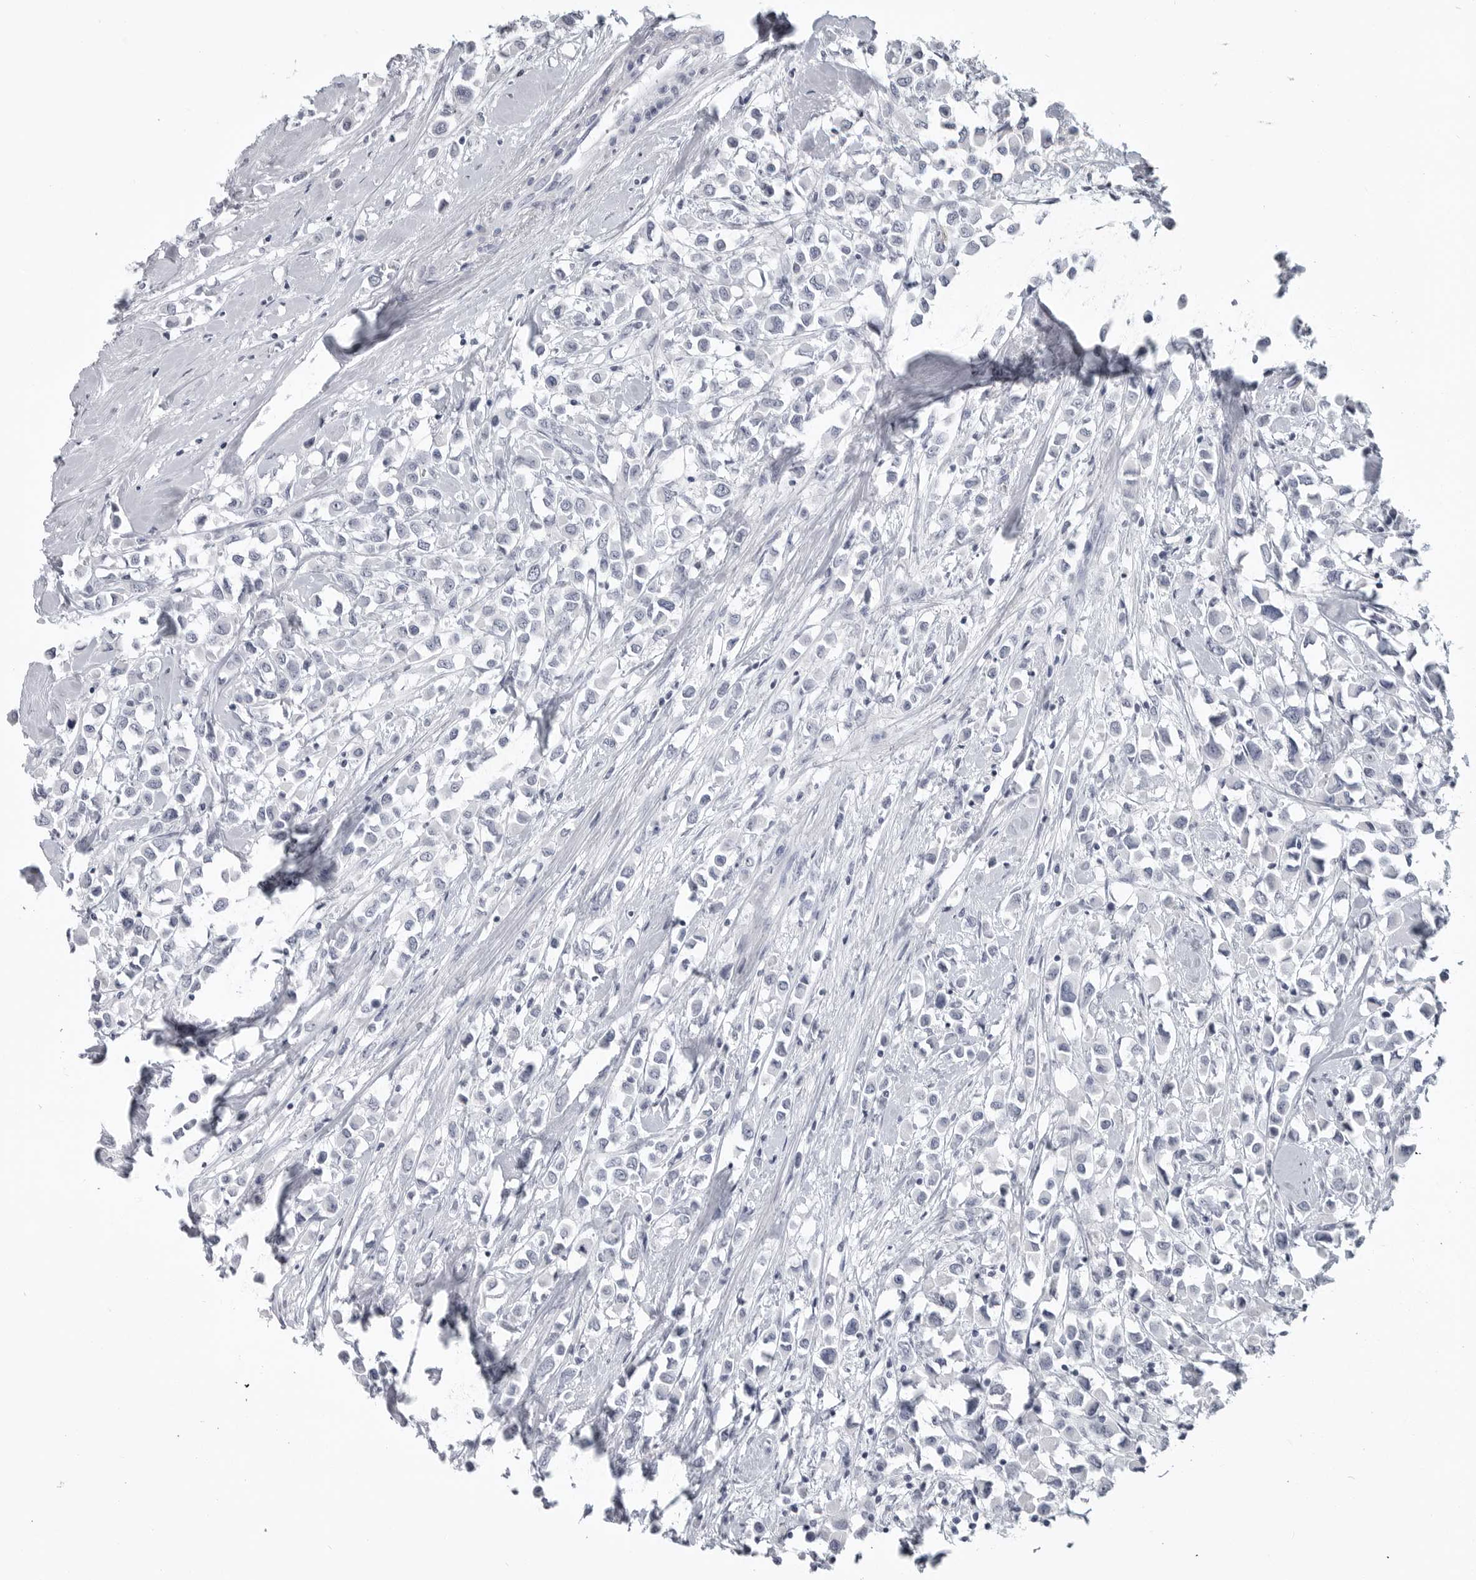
{"staining": {"intensity": "negative", "quantity": "none", "location": "none"}, "tissue": "breast cancer", "cell_type": "Tumor cells", "image_type": "cancer", "snomed": [{"axis": "morphology", "description": "Duct carcinoma"}, {"axis": "topography", "description": "Breast"}], "caption": "Protein analysis of breast infiltrating ductal carcinoma displays no significant staining in tumor cells.", "gene": "LY6D", "patient": {"sex": "female", "age": 61}}